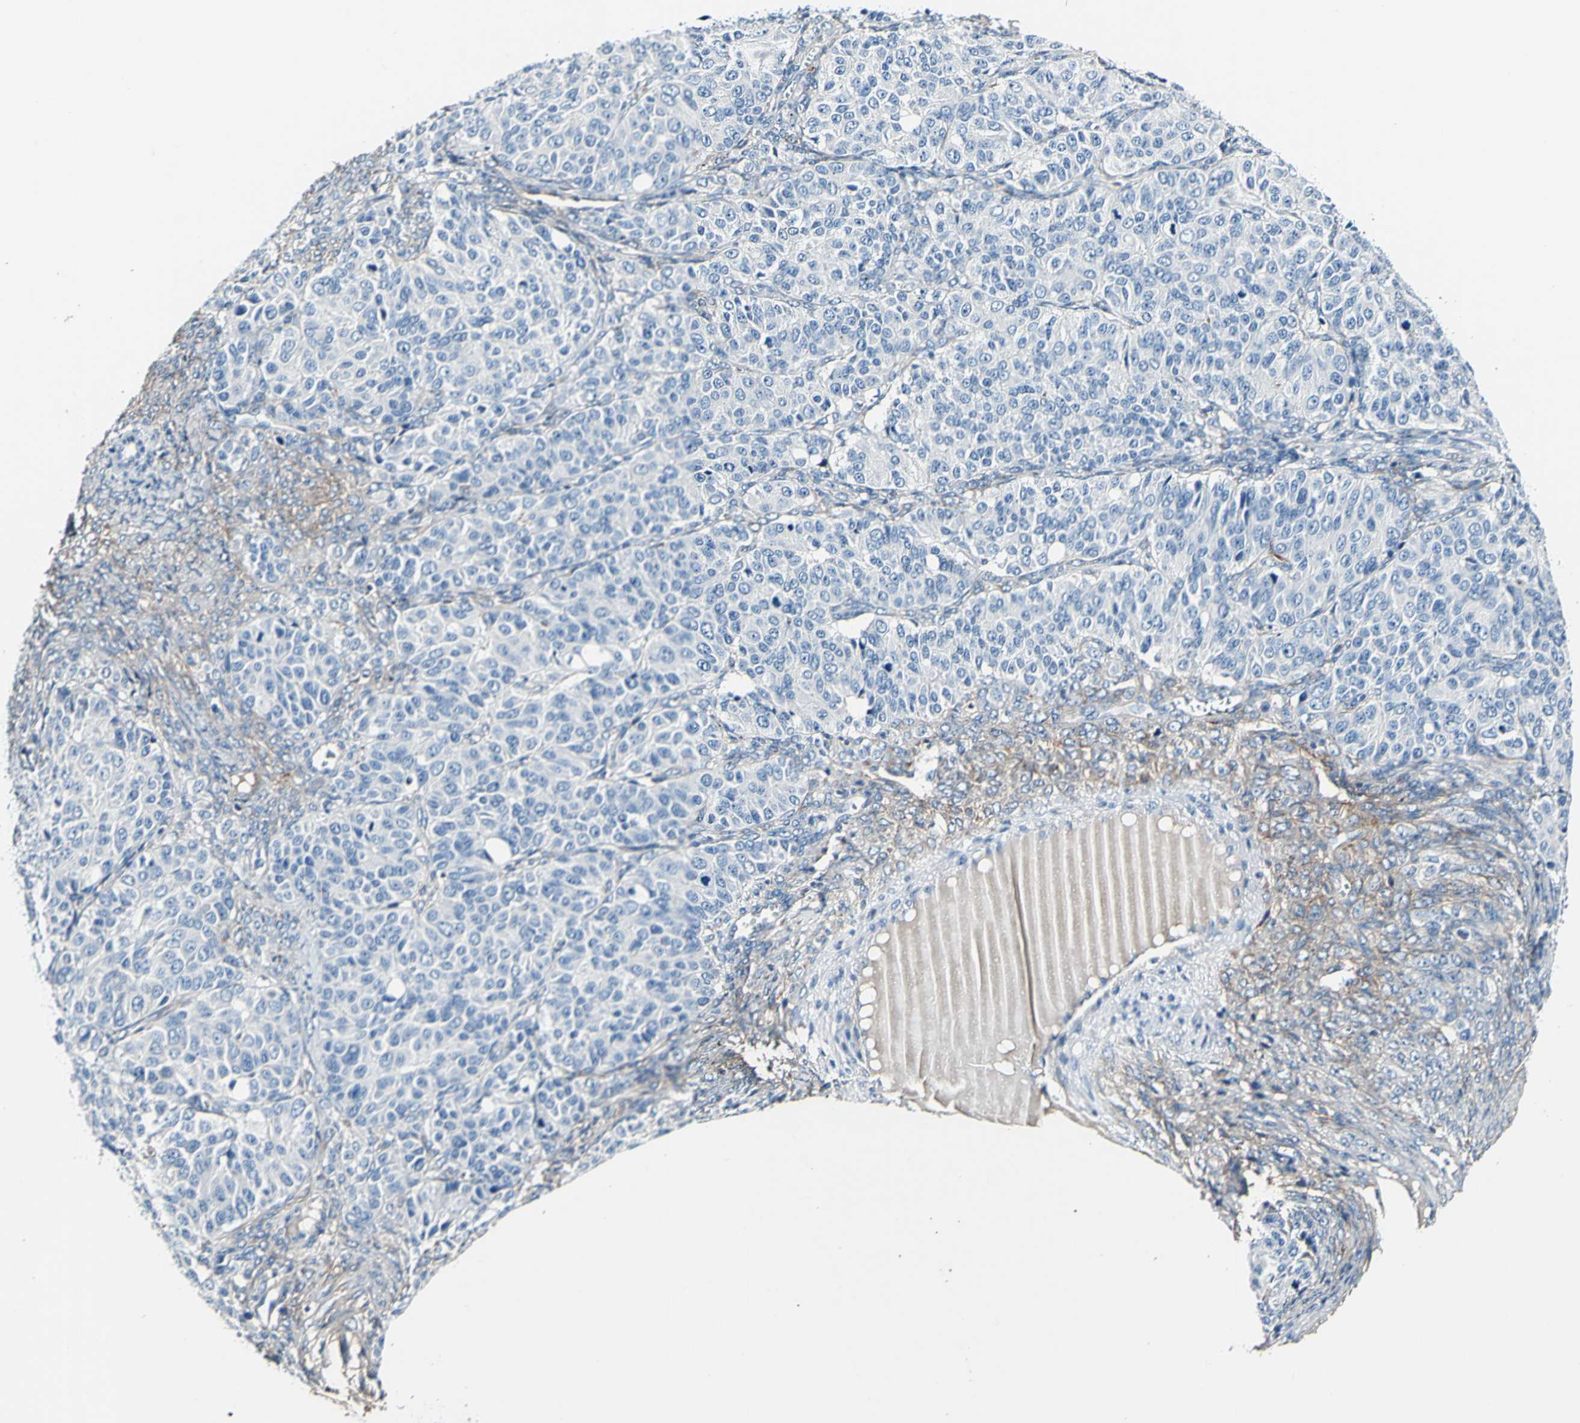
{"staining": {"intensity": "negative", "quantity": "none", "location": "none"}, "tissue": "ovarian cancer", "cell_type": "Tumor cells", "image_type": "cancer", "snomed": [{"axis": "morphology", "description": "Carcinoma, endometroid"}, {"axis": "topography", "description": "Ovary"}], "caption": "A photomicrograph of ovarian cancer stained for a protein displays no brown staining in tumor cells. (IHC, brightfield microscopy, high magnification).", "gene": "COL6A3", "patient": {"sex": "female", "age": 51}}